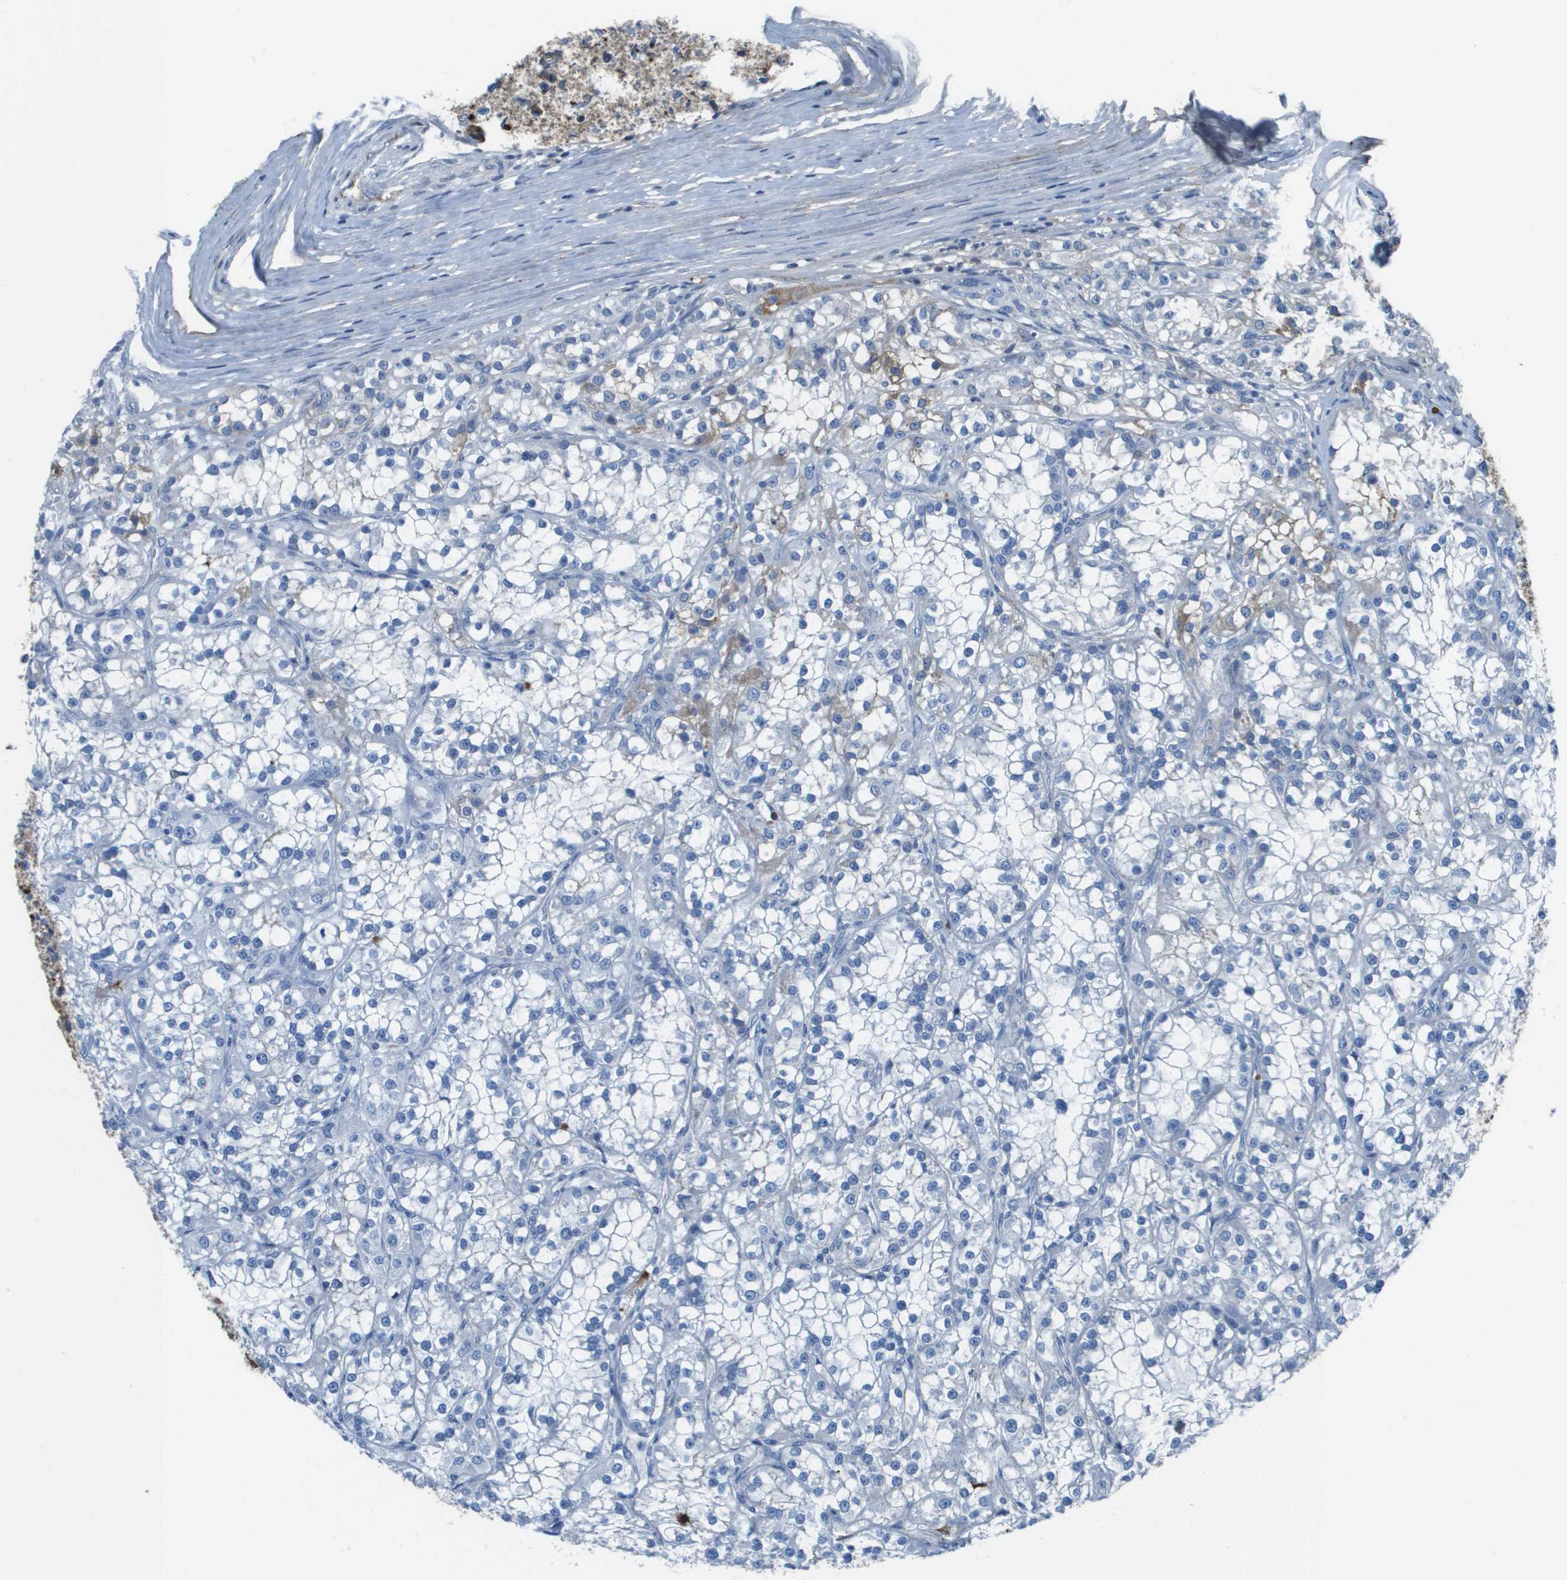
{"staining": {"intensity": "negative", "quantity": "none", "location": "none"}, "tissue": "renal cancer", "cell_type": "Tumor cells", "image_type": "cancer", "snomed": [{"axis": "morphology", "description": "Adenocarcinoma, NOS"}, {"axis": "topography", "description": "Kidney"}], "caption": "IHC micrograph of neoplastic tissue: renal cancer (adenocarcinoma) stained with DAB (3,3'-diaminobenzidine) exhibits no significant protein expression in tumor cells. (Stains: DAB IHC with hematoxylin counter stain, Microscopy: brightfield microscopy at high magnification).", "gene": "VTN", "patient": {"sex": "female", "age": 52}}